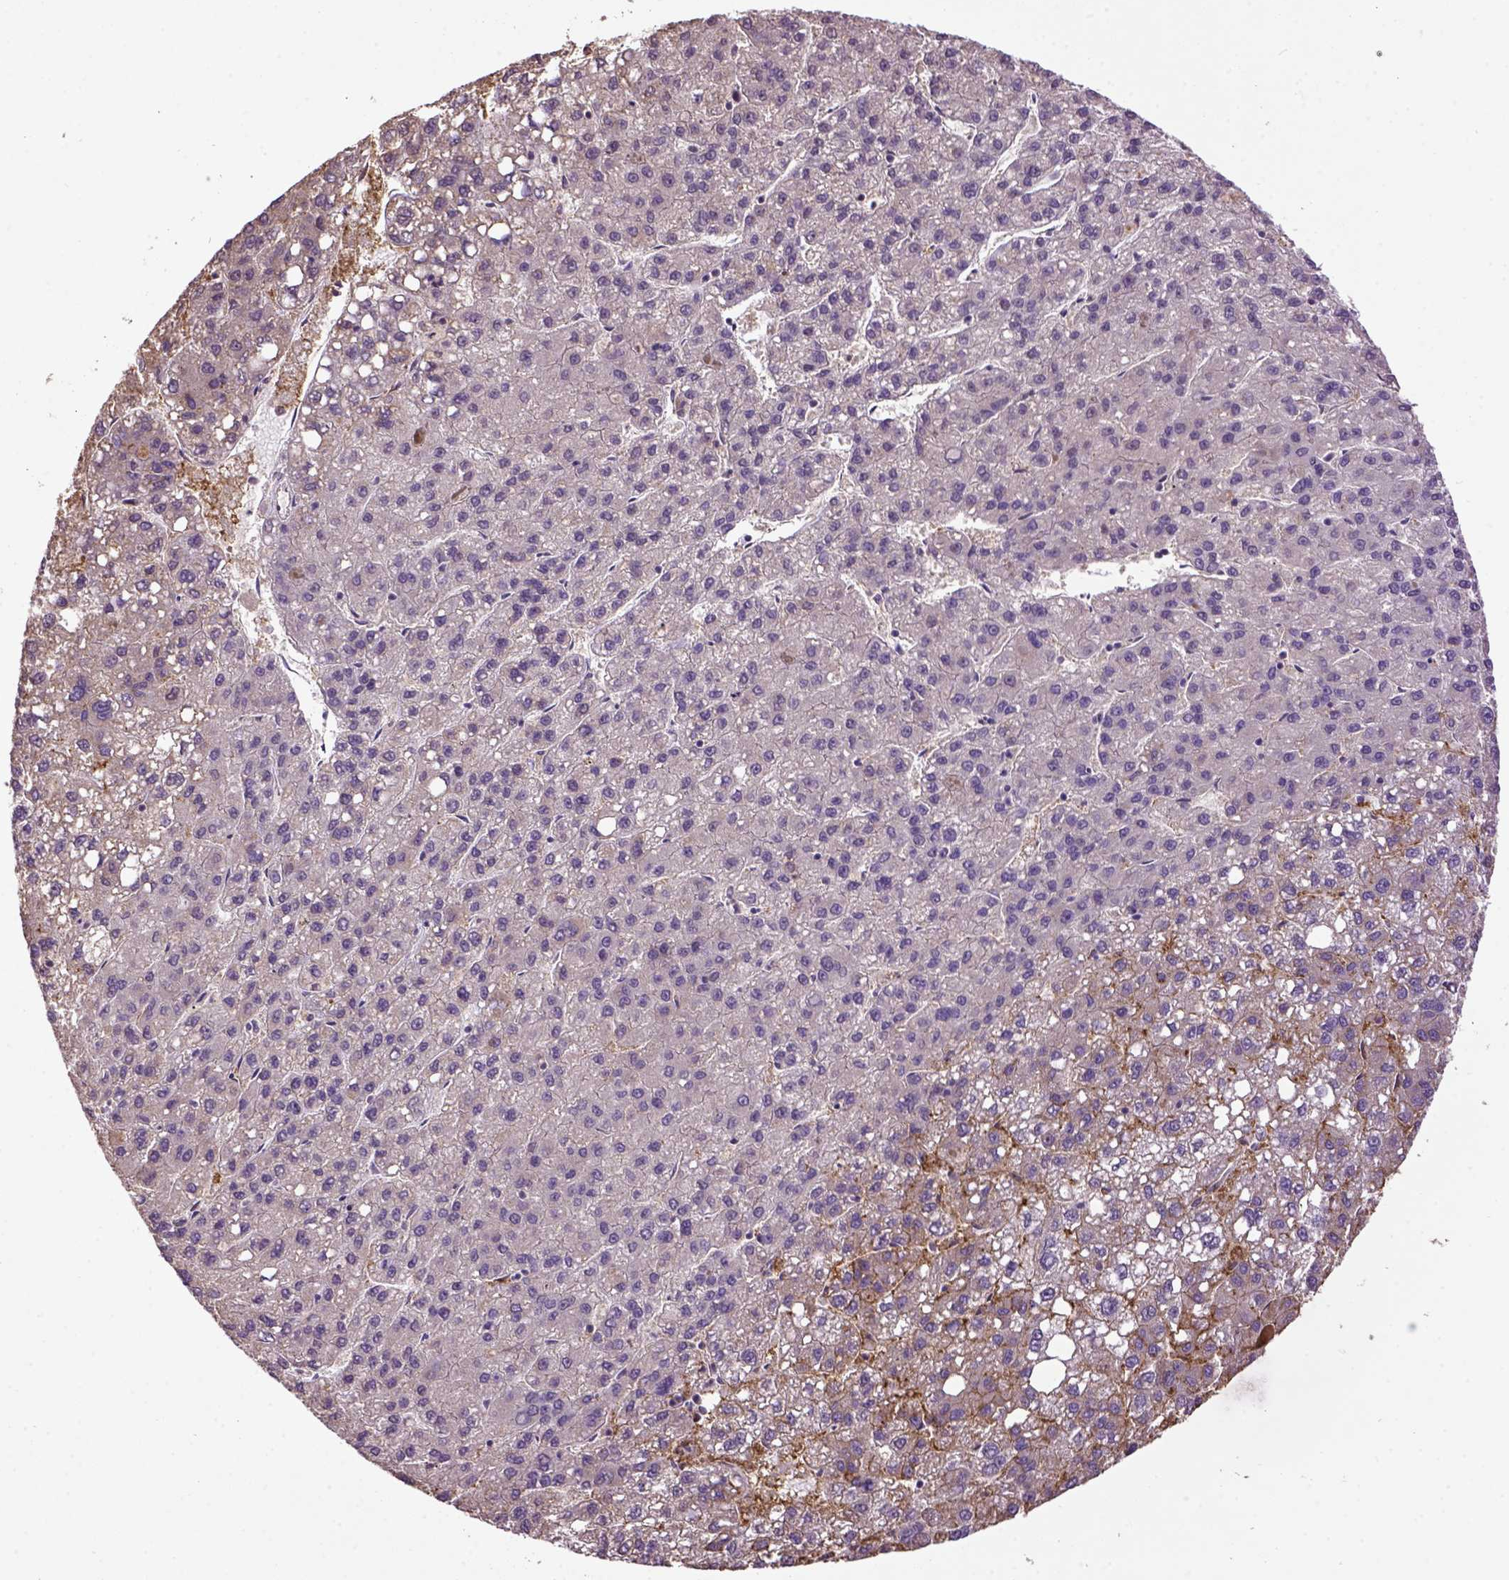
{"staining": {"intensity": "weak", "quantity": "<25%", "location": "cytoplasmic/membranous"}, "tissue": "liver cancer", "cell_type": "Tumor cells", "image_type": "cancer", "snomed": [{"axis": "morphology", "description": "Carcinoma, Hepatocellular, NOS"}, {"axis": "topography", "description": "Liver"}], "caption": "Immunohistochemical staining of human liver hepatocellular carcinoma exhibits no significant staining in tumor cells.", "gene": "WDR17", "patient": {"sex": "female", "age": 82}}